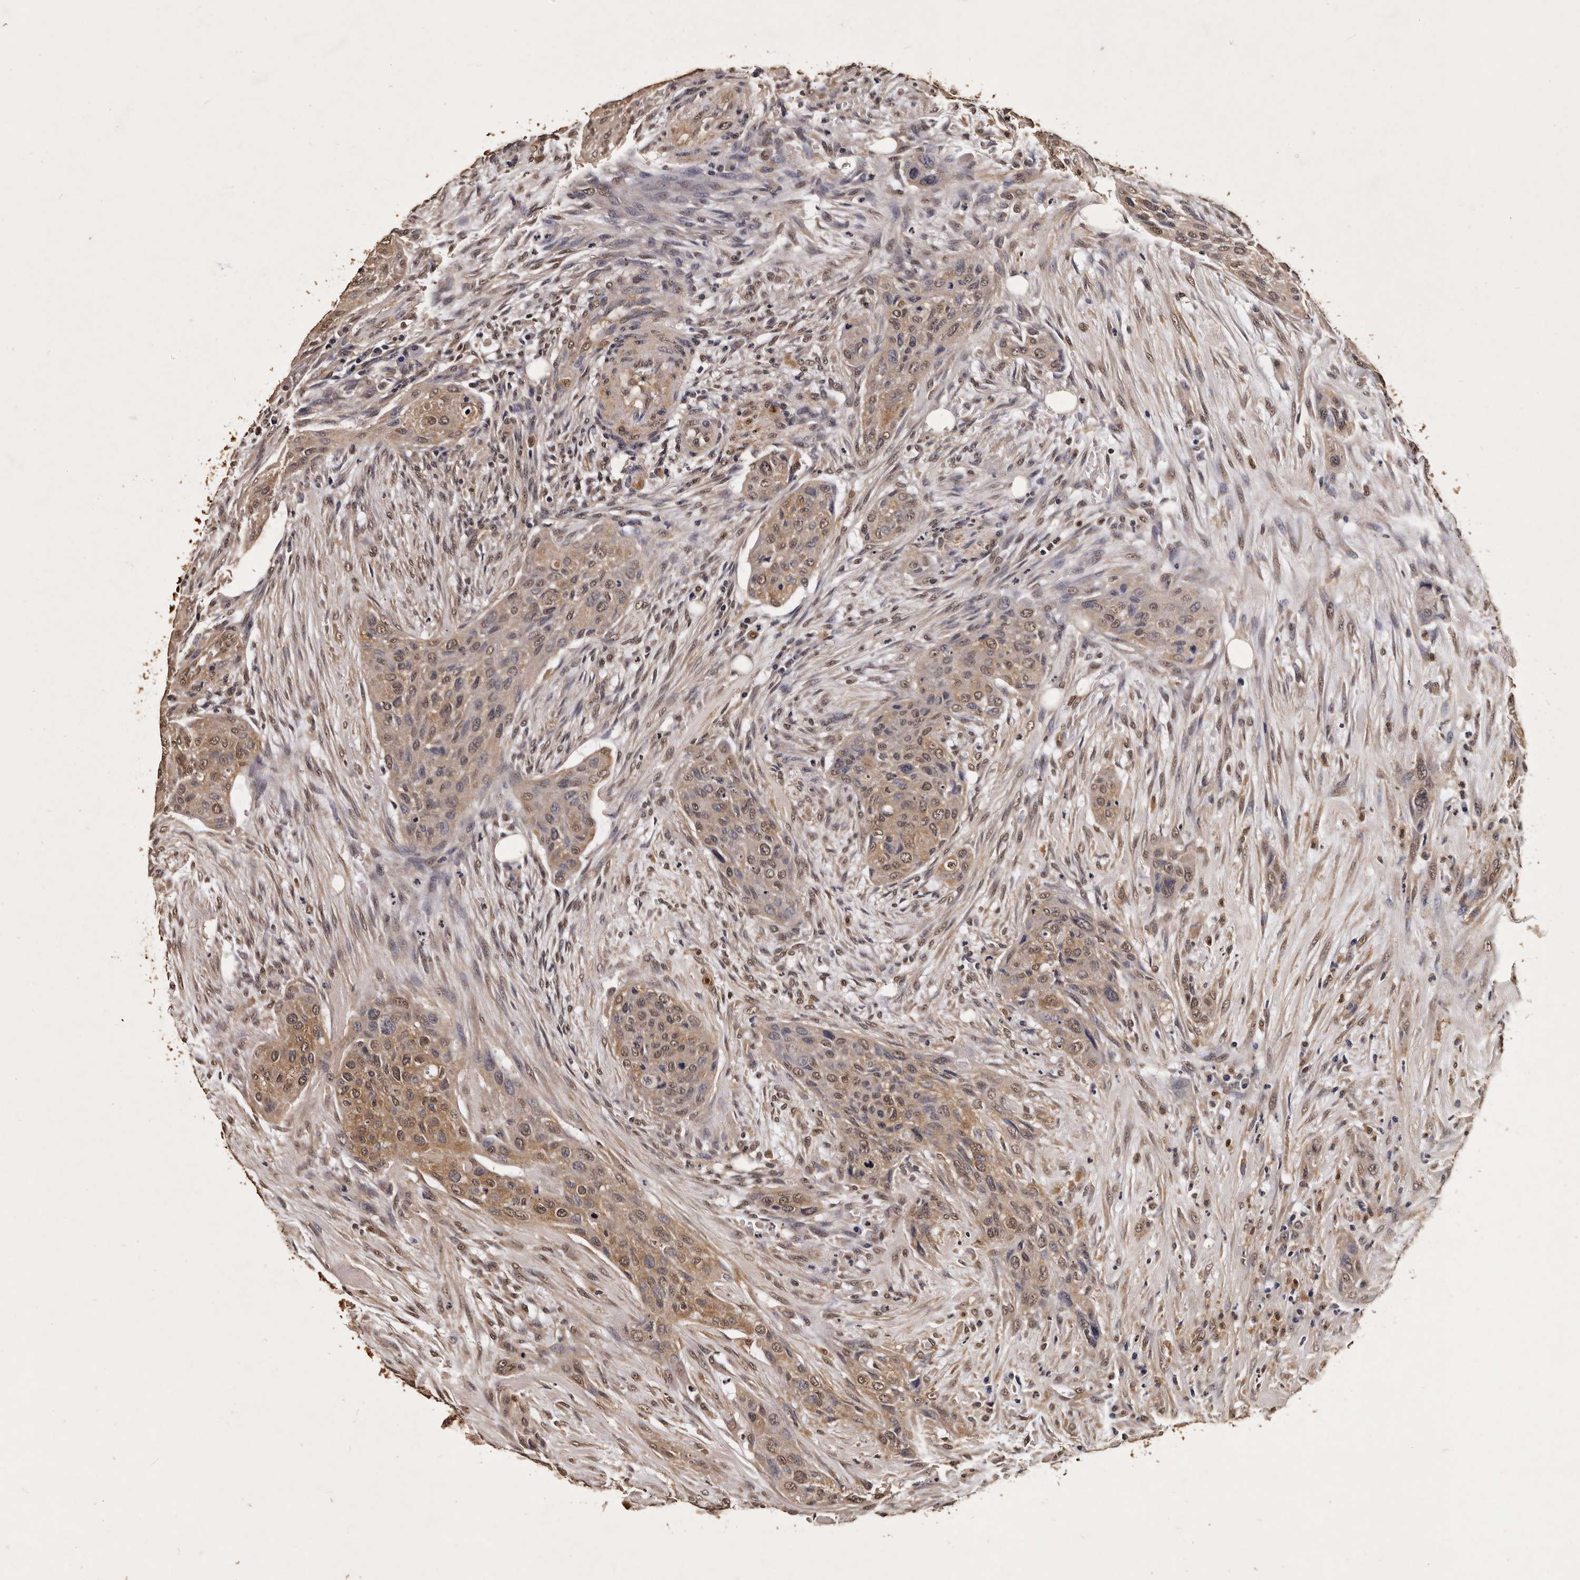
{"staining": {"intensity": "weak", "quantity": ">75%", "location": "cytoplasmic/membranous,nuclear"}, "tissue": "urothelial cancer", "cell_type": "Tumor cells", "image_type": "cancer", "snomed": [{"axis": "morphology", "description": "Urothelial carcinoma, High grade"}, {"axis": "topography", "description": "Urinary bladder"}], "caption": "A photomicrograph of urothelial carcinoma (high-grade) stained for a protein reveals weak cytoplasmic/membranous and nuclear brown staining in tumor cells.", "gene": "PARS2", "patient": {"sex": "male", "age": 35}}